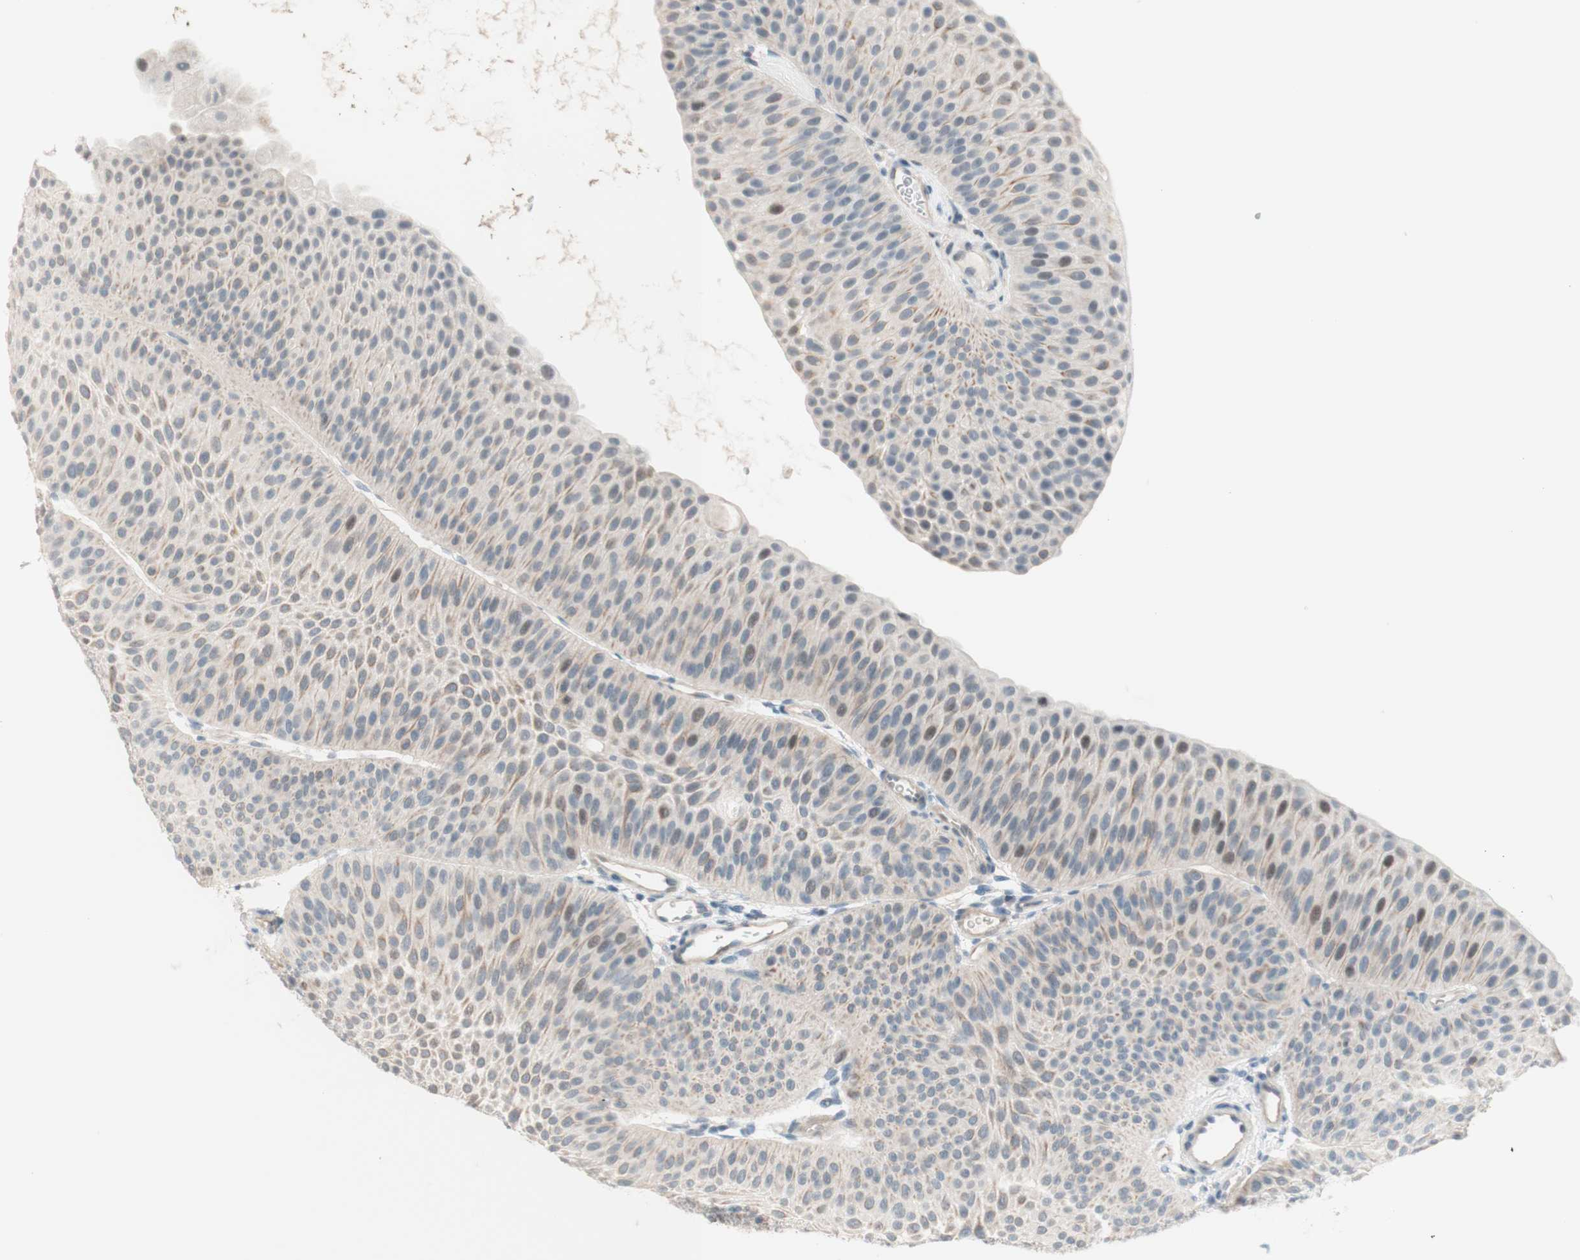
{"staining": {"intensity": "weak", "quantity": "<25%", "location": "nuclear"}, "tissue": "urothelial cancer", "cell_type": "Tumor cells", "image_type": "cancer", "snomed": [{"axis": "morphology", "description": "Urothelial carcinoma, Low grade"}, {"axis": "topography", "description": "Urinary bladder"}], "caption": "Immunohistochemical staining of human urothelial cancer exhibits no significant positivity in tumor cells.", "gene": "JPH1", "patient": {"sex": "female", "age": 60}}